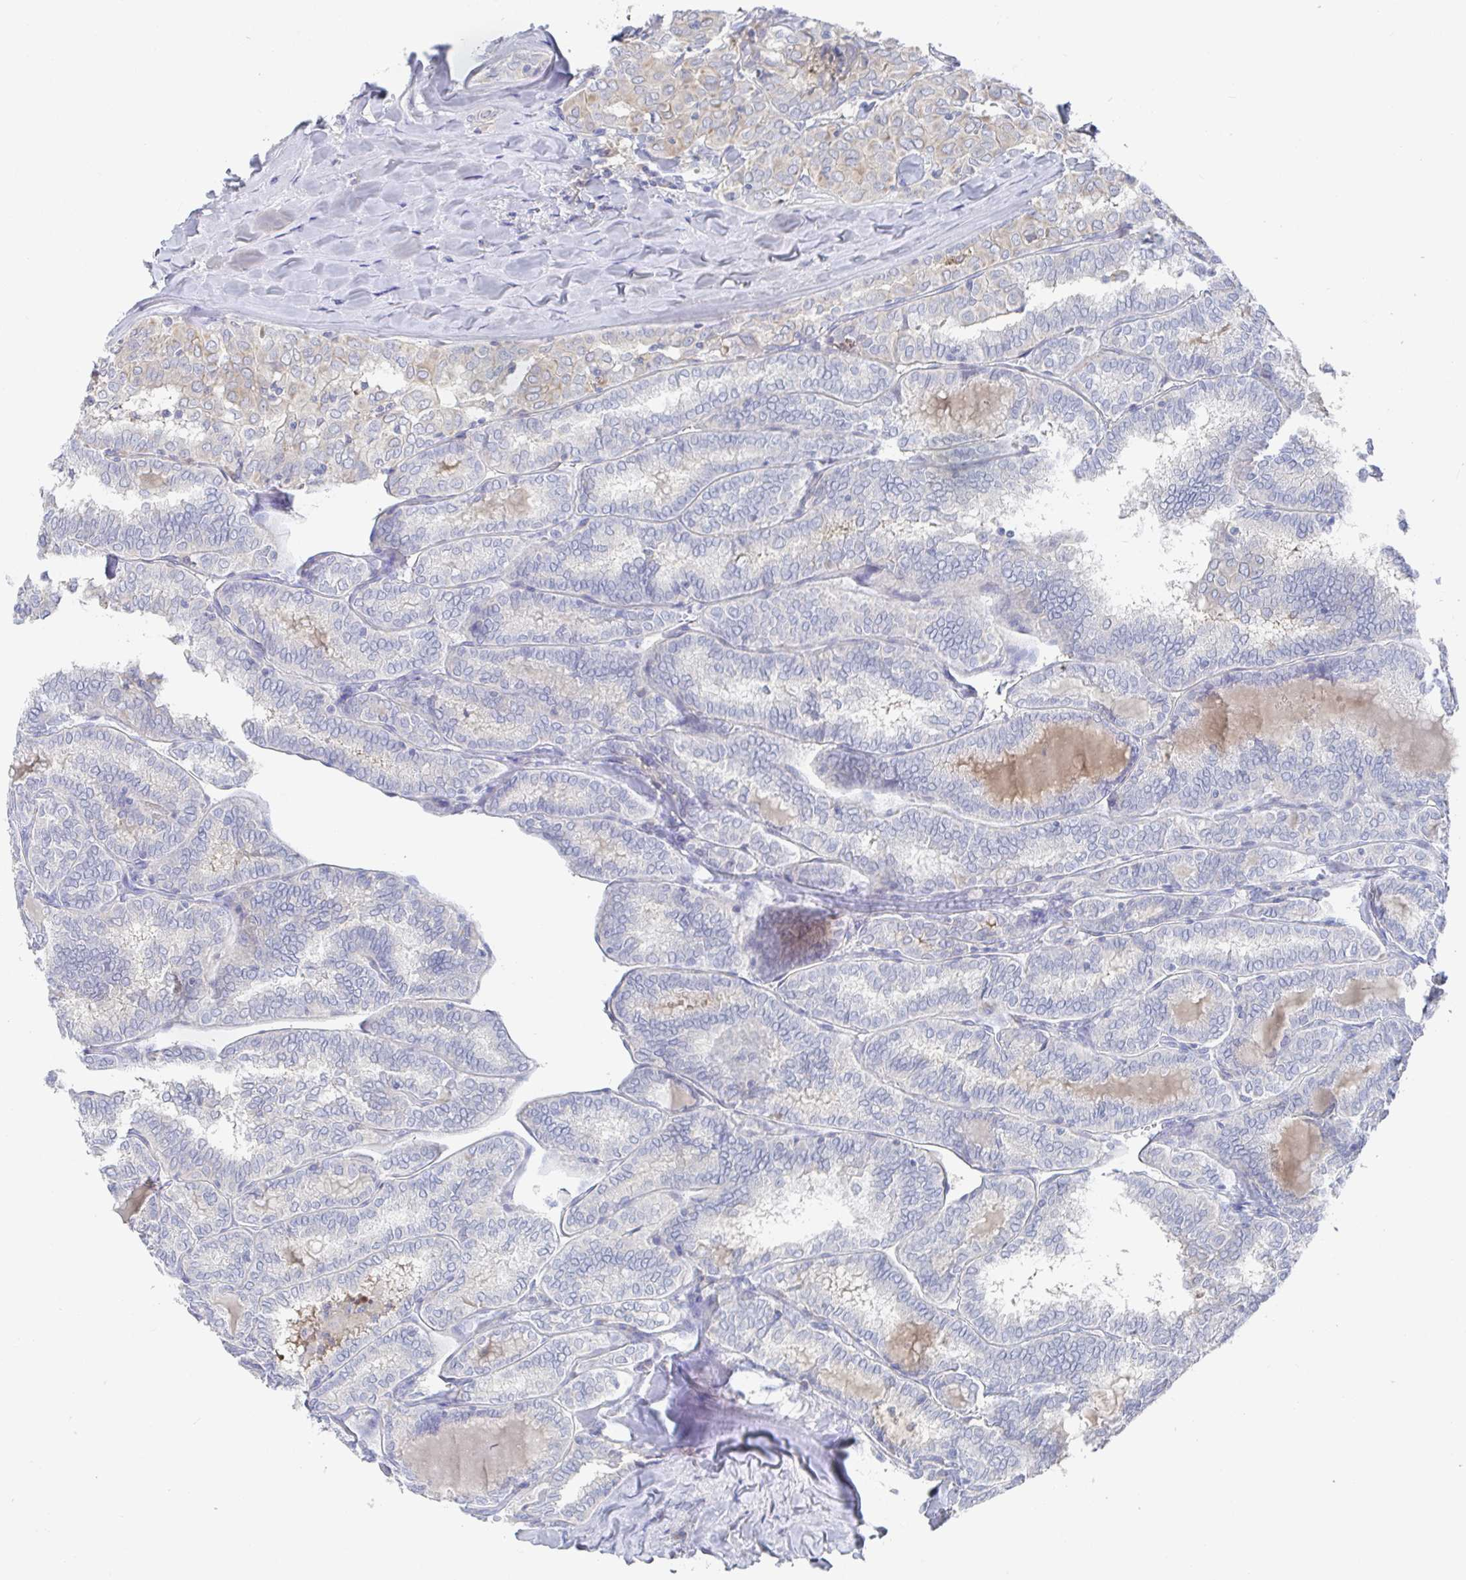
{"staining": {"intensity": "negative", "quantity": "none", "location": "none"}, "tissue": "thyroid cancer", "cell_type": "Tumor cells", "image_type": "cancer", "snomed": [{"axis": "morphology", "description": "Papillary adenocarcinoma, NOS"}, {"axis": "topography", "description": "Thyroid gland"}], "caption": "Tumor cells are negative for brown protein staining in thyroid cancer (papillary adenocarcinoma).", "gene": "GPR148", "patient": {"sex": "female", "age": 30}}